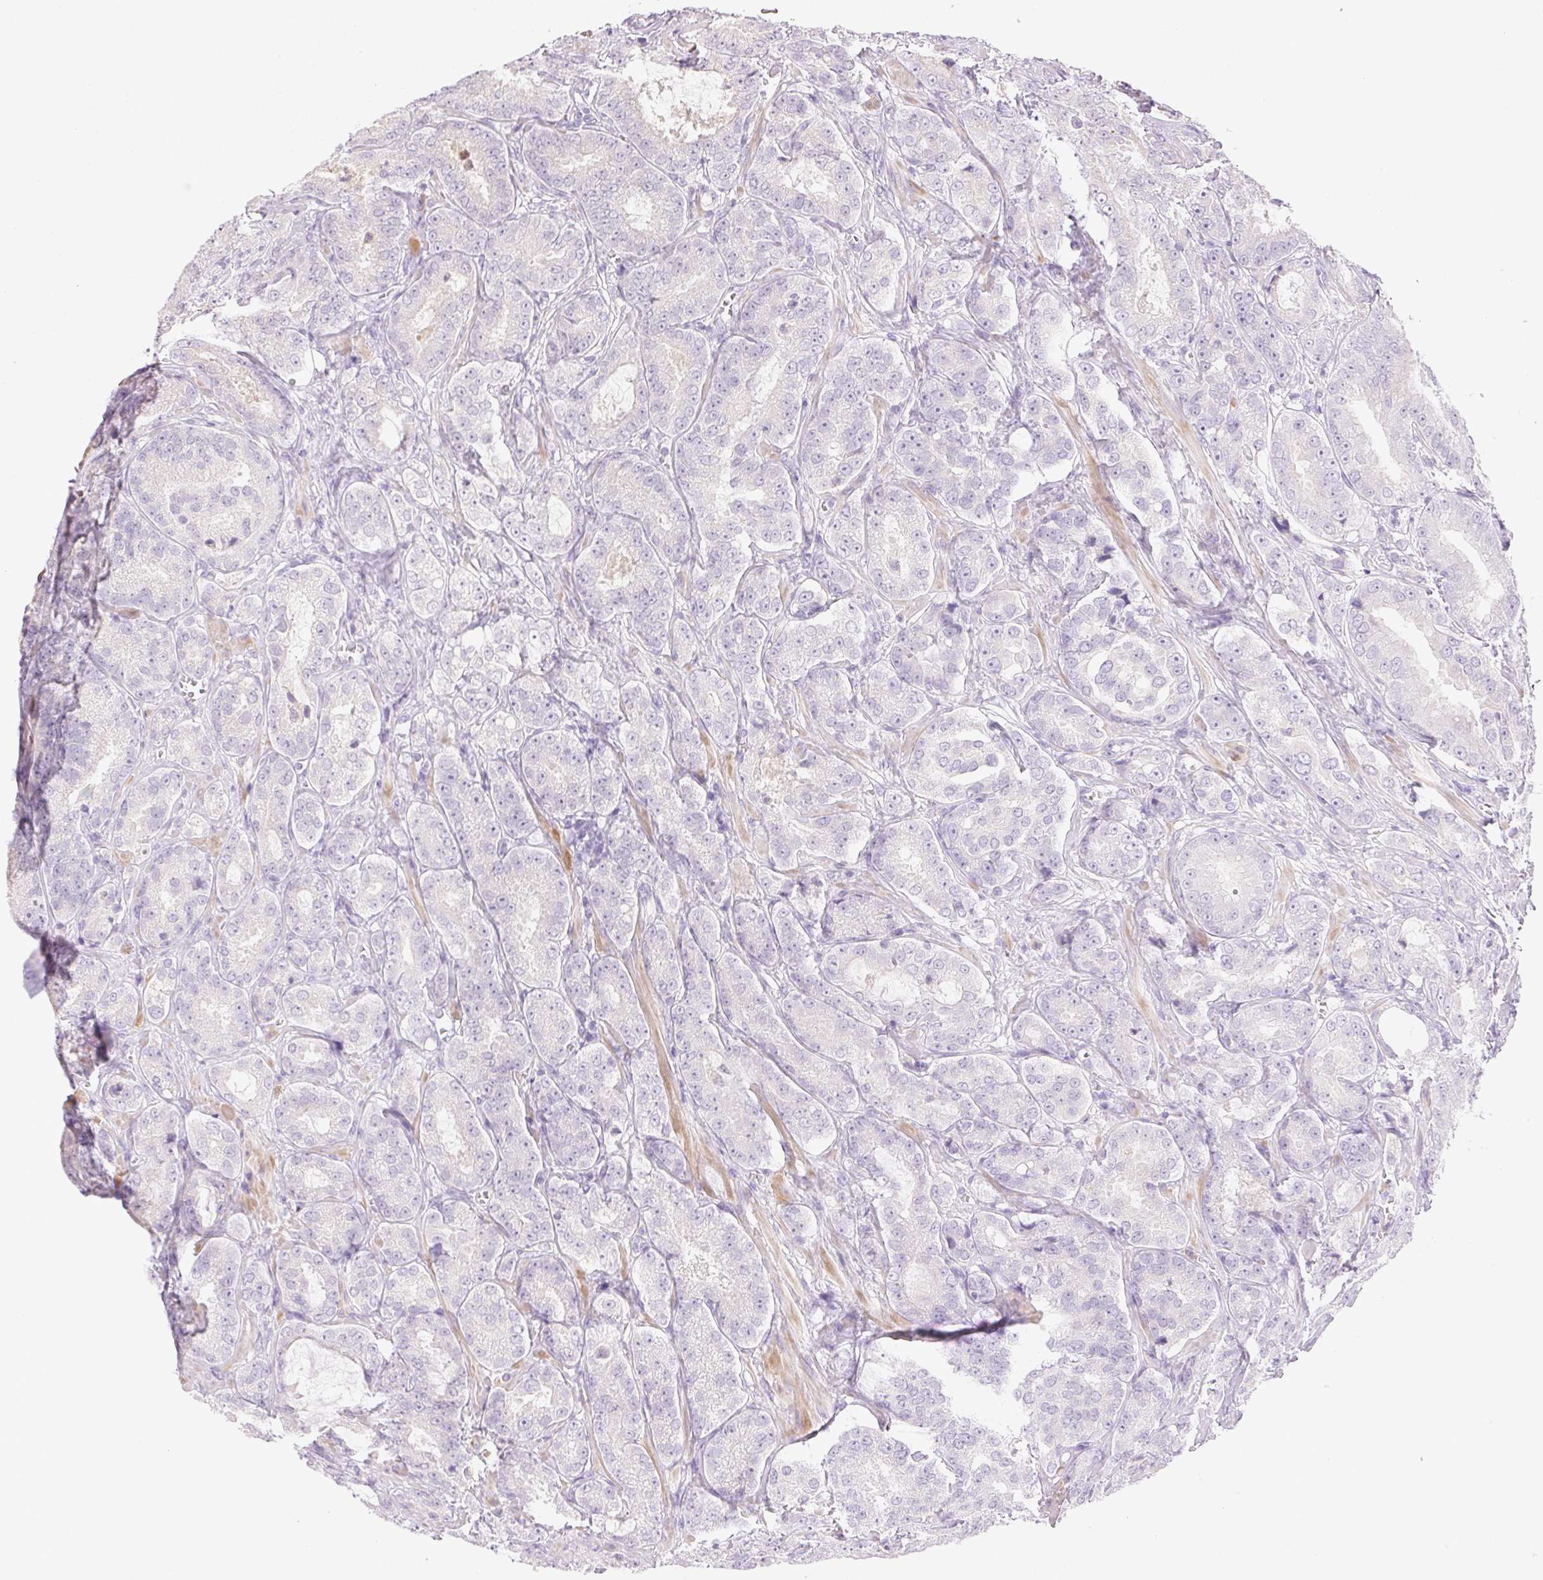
{"staining": {"intensity": "negative", "quantity": "none", "location": "none"}, "tissue": "prostate cancer", "cell_type": "Tumor cells", "image_type": "cancer", "snomed": [{"axis": "morphology", "description": "Adenocarcinoma, High grade"}, {"axis": "topography", "description": "Prostate"}], "caption": "There is no significant positivity in tumor cells of prostate cancer (high-grade adenocarcinoma). (Stains: DAB IHC with hematoxylin counter stain, Microscopy: brightfield microscopy at high magnification).", "gene": "EMX2", "patient": {"sex": "male", "age": 64}}